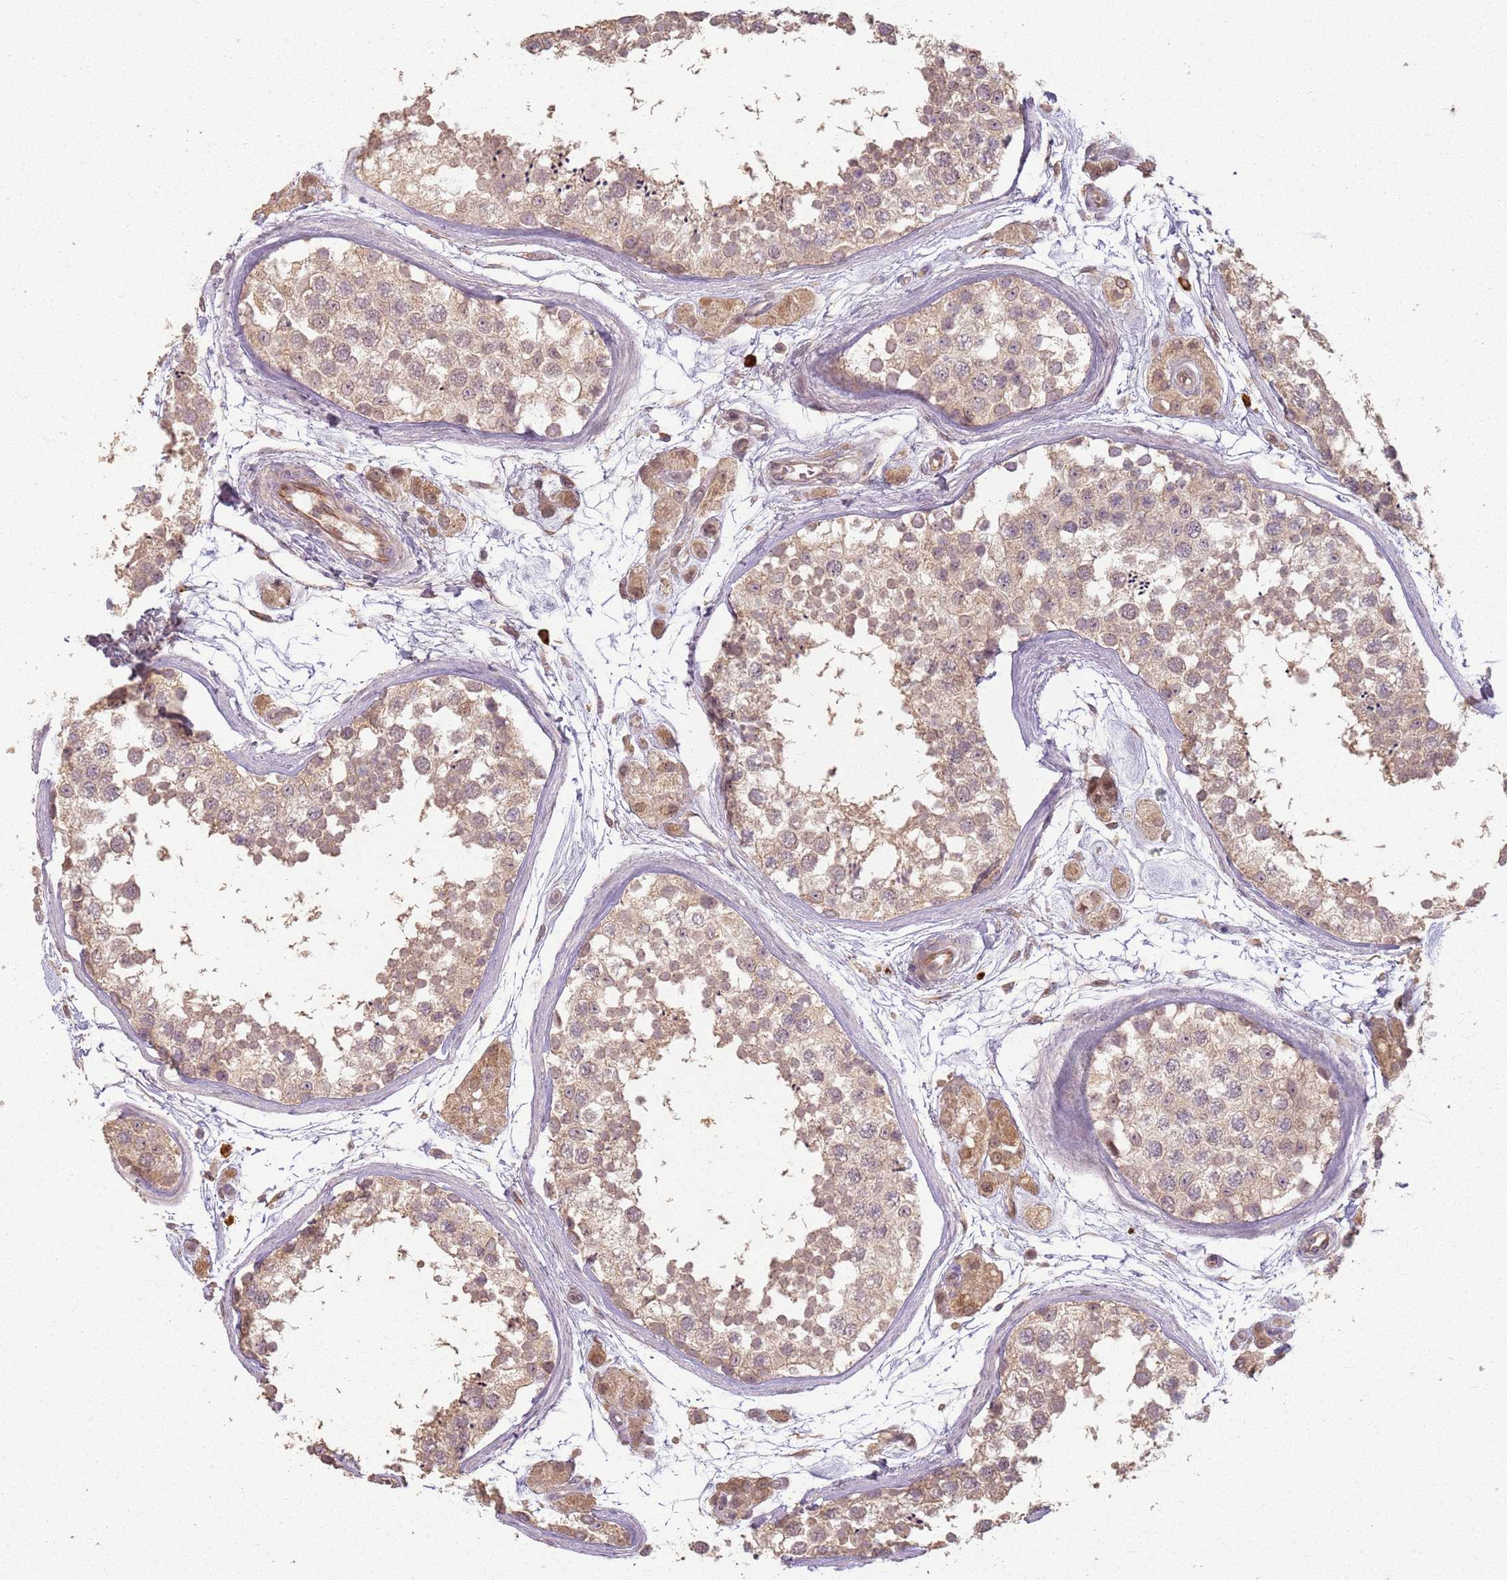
{"staining": {"intensity": "weak", "quantity": ">75%", "location": "cytoplasmic/membranous"}, "tissue": "testis", "cell_type": "Cells in seminiferous ducts", "image_type": "normal", "snomed": [{"axis": "morphology", "description": "Normal tissue, NOS"}, {"axis": "topography", "description": "Testis"}], "caption": "Immunohistochemical staining of unremarkable human testis exhibits weak cytoplasmic/membranous protein staining in about >75% of cells in seminiferous ducts. (DAB (3,3'-diaminobenzidine) IHC, brown staining for protein, blue staining for nuclei).", "gene": "CCDC168", "patient": {"sex": "male", "age": 56}}